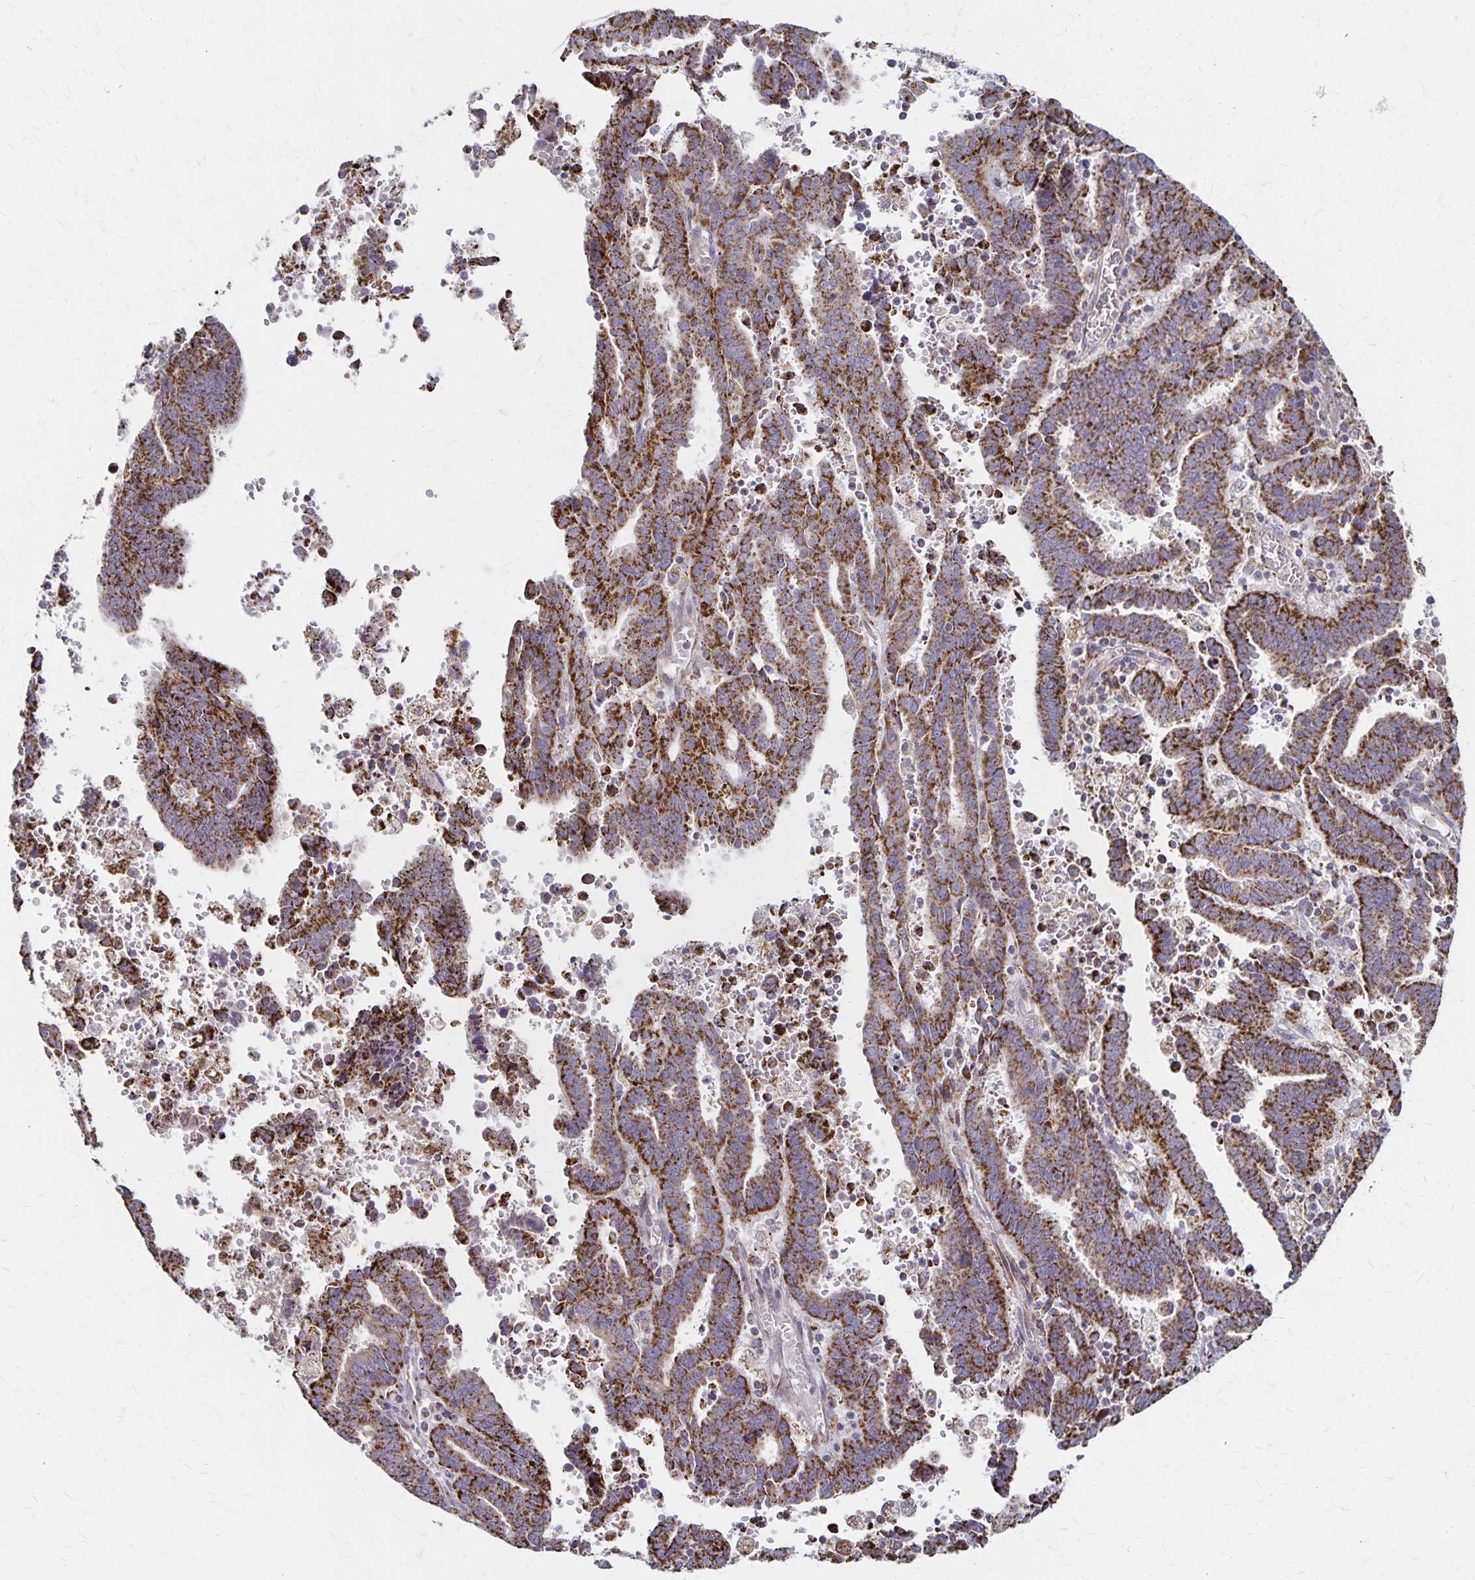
{"staining": {"intensity": "strong", "quantity": ">75%", "location": "cytoplasmic/membranous"}, "tissue": "endometrial cancer", "cell_type": "Tumor cells", "image_type": "cancer", "snomed": [{"axis": "morphology", "description": "Adenocarcinoma, NOS"}, {"axis": "topography", "description": "Uterus"}], "caption": "Endometrial adenocarcinoma stained with immunohistochemistry shows strong cytoplasmic/membranous staining in approximately >75% of tumor cells.", "gene": "DYRK4", "patient": {"sex": "female", "age": 83}}